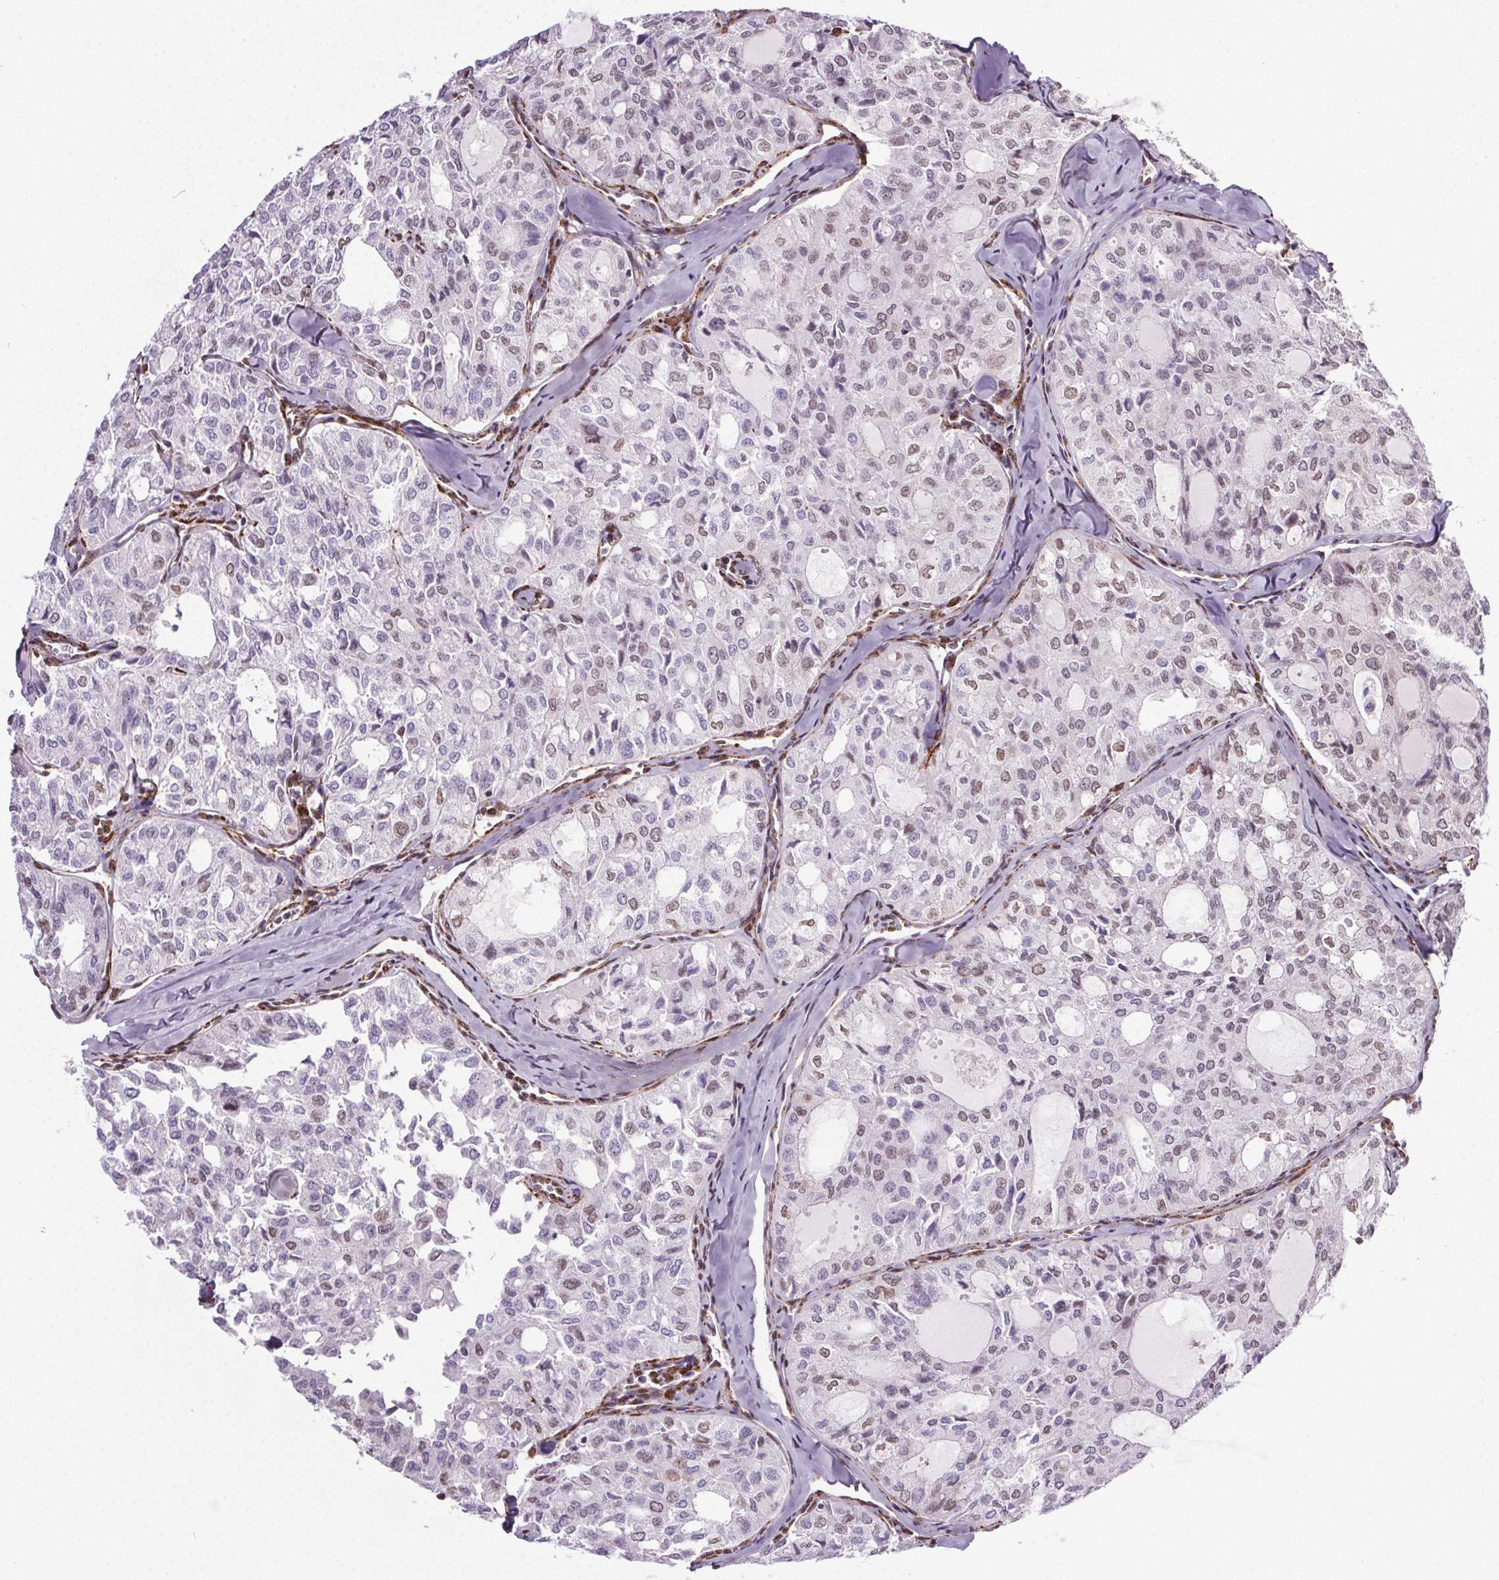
{"staining": {"intensity": "weak", "quantity": "<25%", "location": "nuclear"}, "tissue": "thyroid cancer", "cell_type": "Tumor cells", "image_type": "cancer", "snomed": [{"axis": "morphology", "description": "Follicular adenoma carcinoma, NOS"}, {"axis": "topography", "description": "Thyroid gland"}], "caption": "An image of thyroid cancer stained for a protein exhibits no brown staining in tumor cells.", "gene": "GP6", "patient": {"sex": "male", "age": 75}}